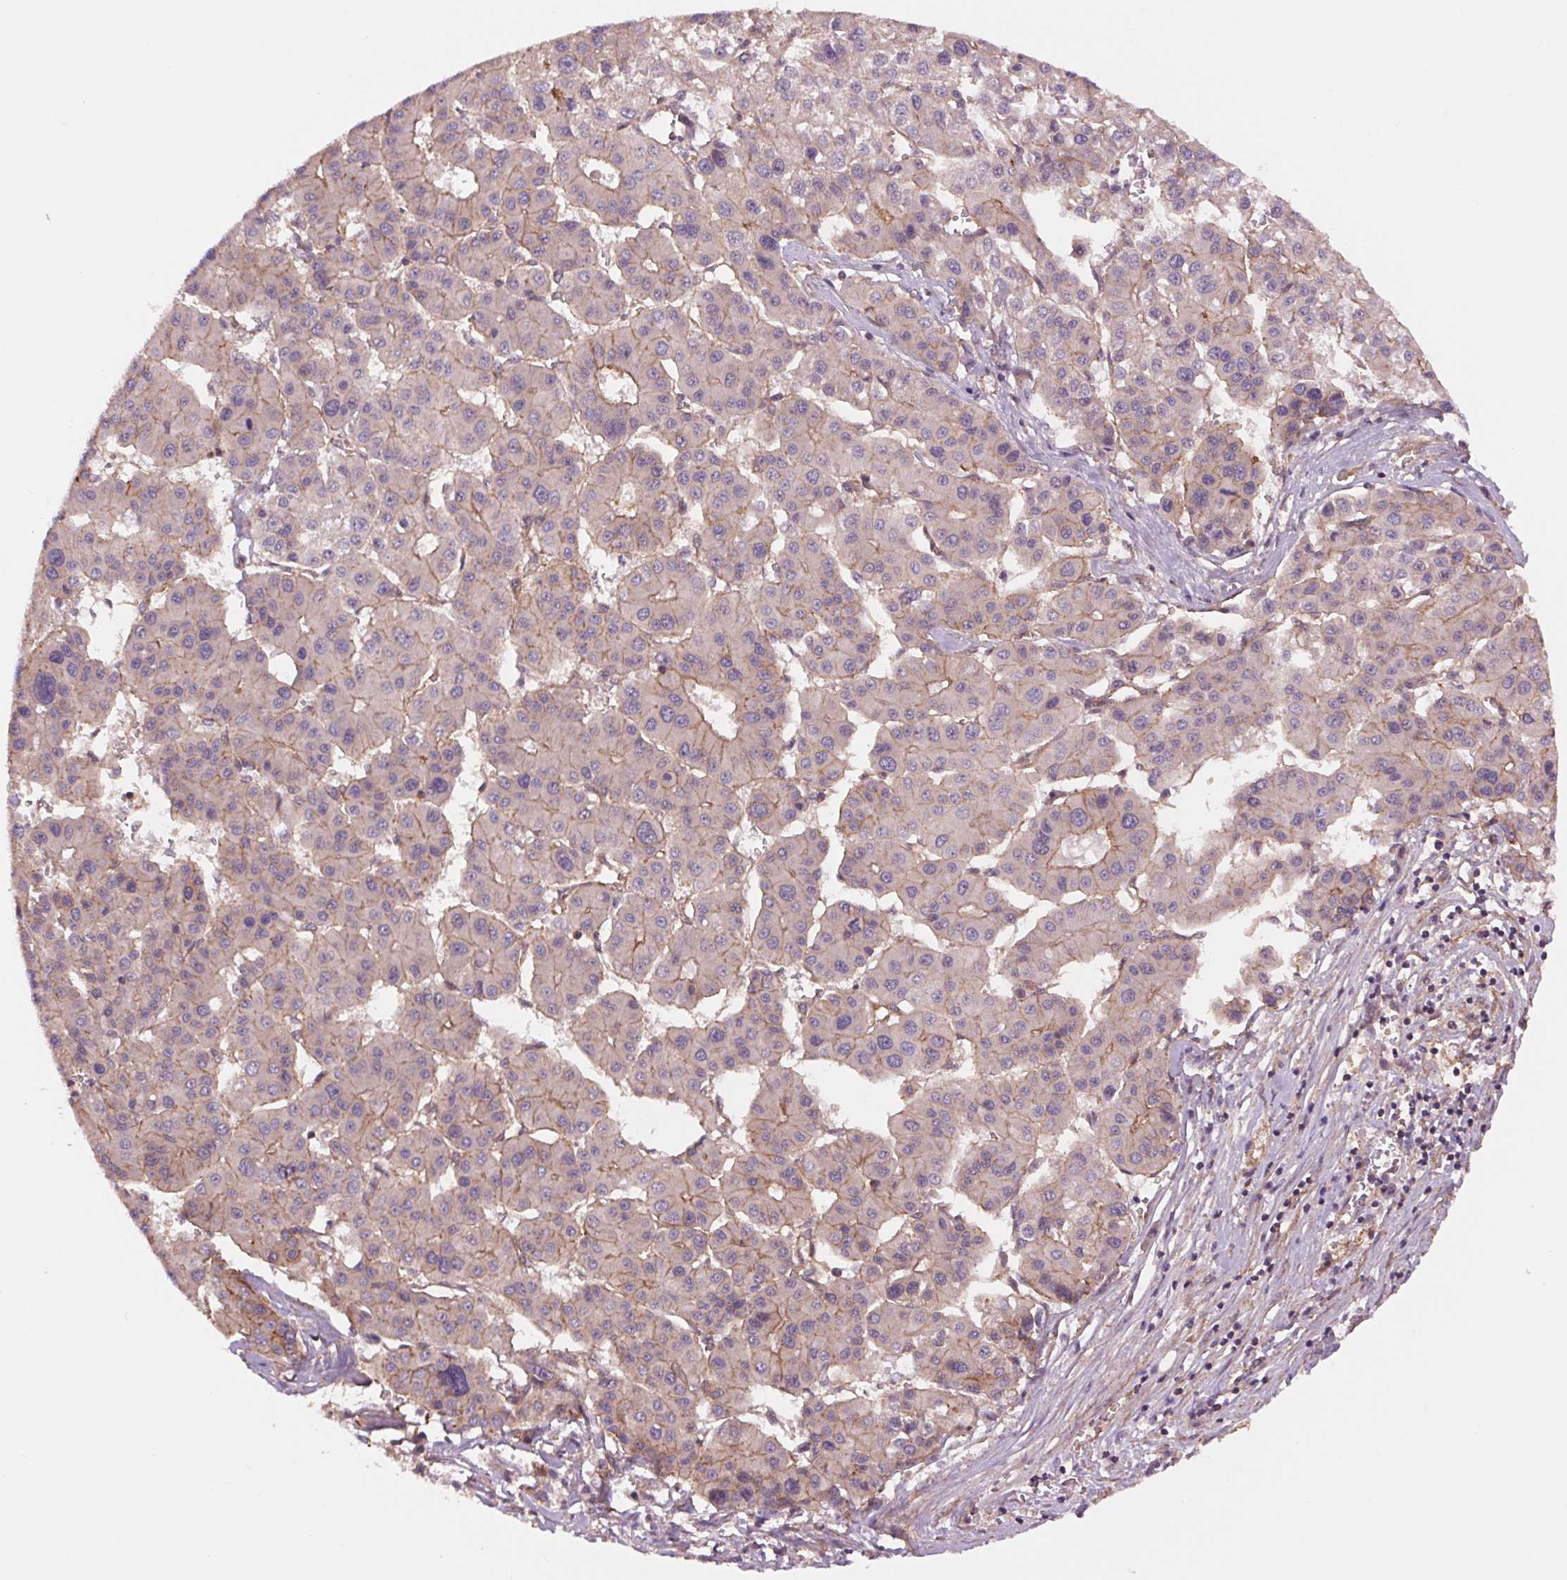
{"staining": {"intensity": "weak", "quantity": "<25%", "location": "cytoplasmic/membranous"}, "tissue": "liver cancer", "cell_type": "Tumor cells", "image_type": "cancer", "snomed": [{"axis": "morphology", "description": "Carcinoma, Hepatocellular, NOS"}, {"axis": "topography", "description": "Liver"}], "caption": "The image shows no staining of tumor cells in liver hepatocellular carcinoma. (Stains: DAB (3,3'-diaminobenzidine) immunohistochemistry with hematoxylin counter stain, Microscopy: brightfield microscopy at high magnification).", "gene": "SH3RF2", "patient": {"sex": "male", "age": 73}}